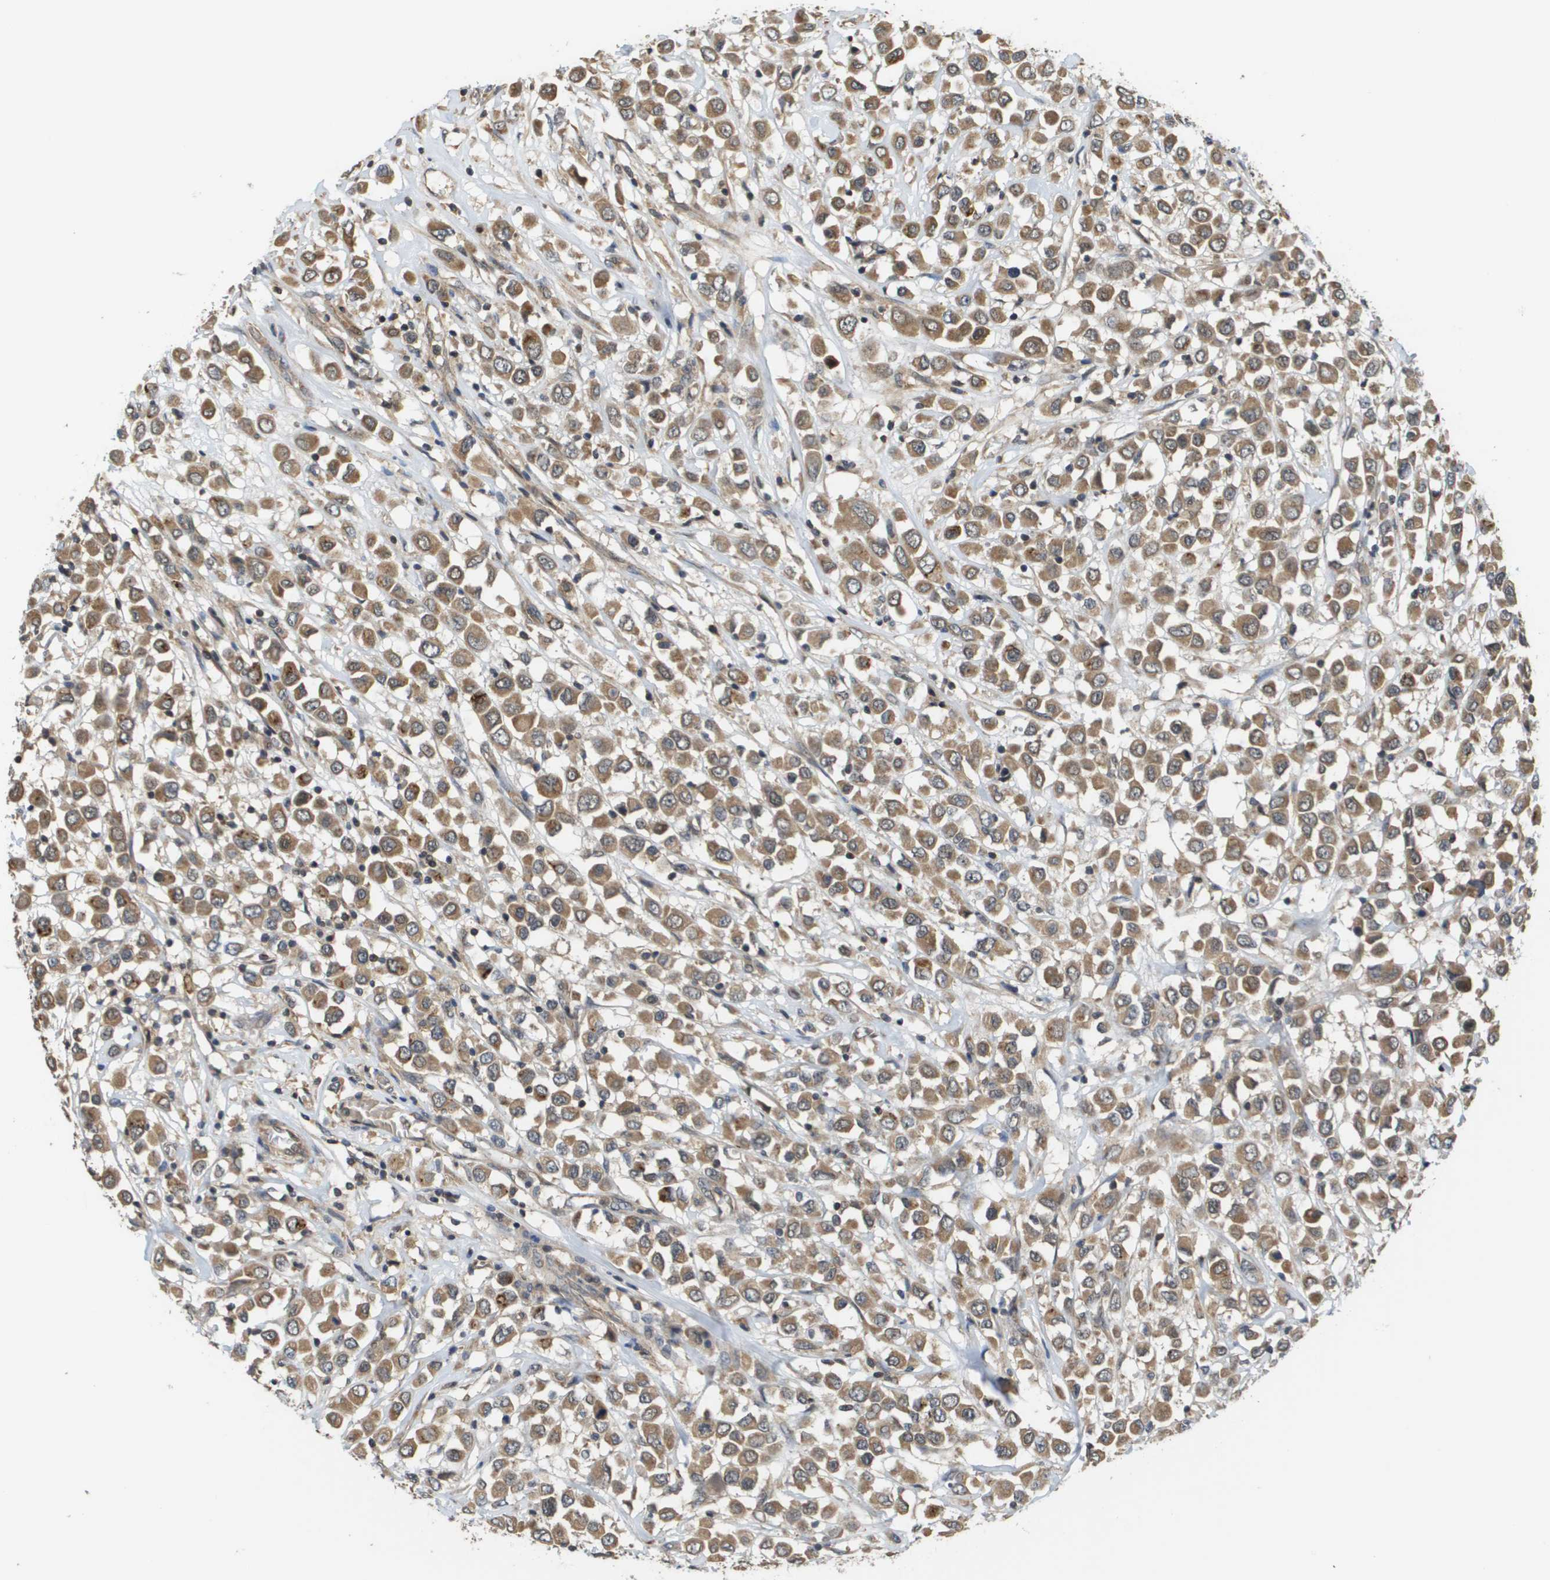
{"staining": {"intensity": "moderate", "quantity": ">75%", "location": "cytoplasmic/membranous"}, "tissue": "breast cancer", "cell_type": "Tumor cells", "image_type": "cancer", "snomed": [{"axis": "morphology", "description": "Duct carcinoma"}, {"axis": "topography", "description": "Breast"}], "caption": "Immunohistochemical staining of human breast cancer (invasive ductal carcinoma) demonstrates medium levels of moderate cytoplasmic/membranous protein positivity in about >75% of tumor cells.", "gene": "RBM38", "patient": {"sex": "female", "age": 61}}